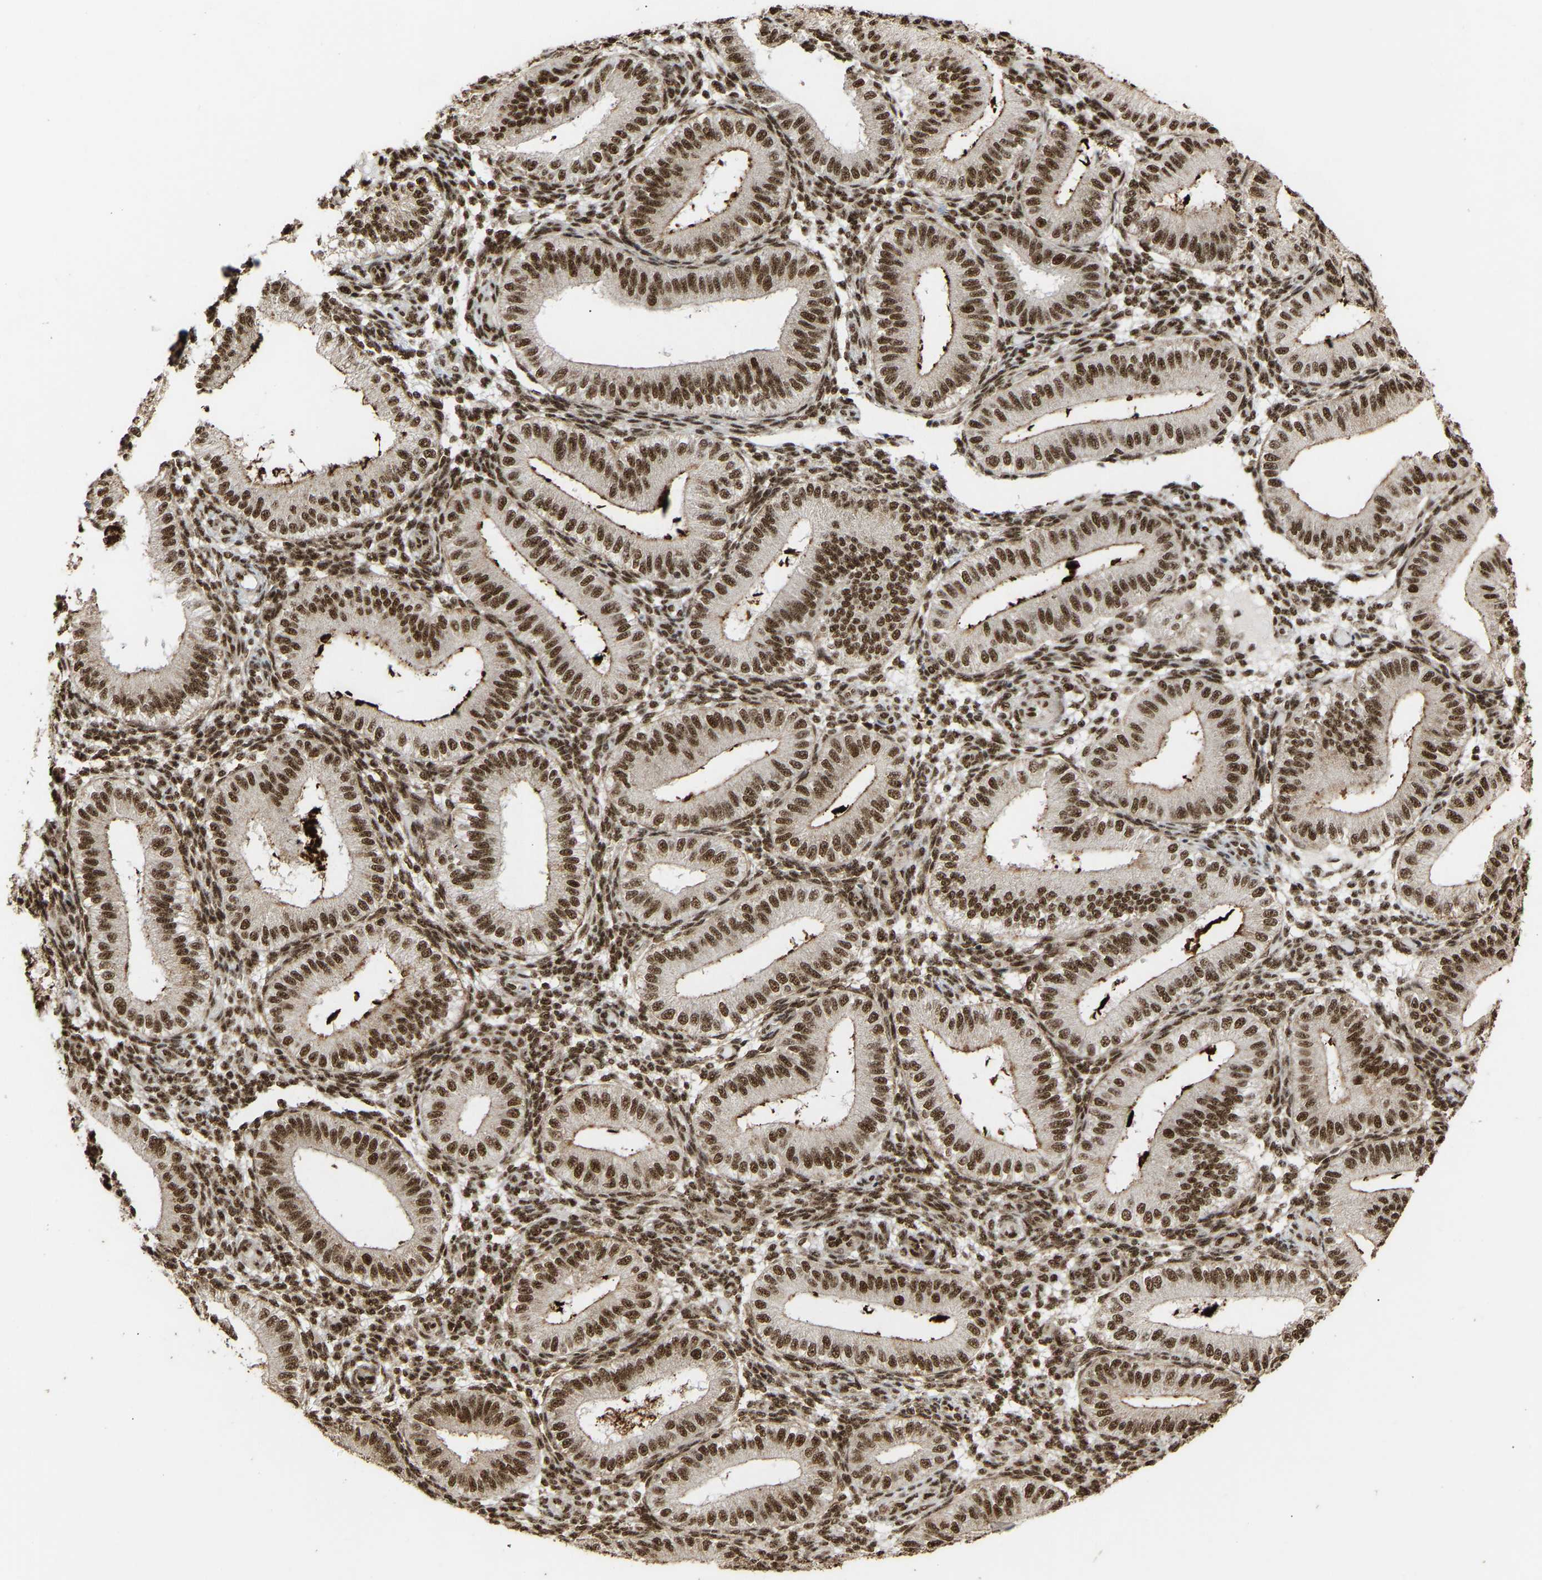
{"staining": {"intensity": "strong", "quantity": ">75%", "location": "nuclear"}, "tissue": "endometrium", "cell_type": "Cells in endometrial stroma", "image_type": "normal", "snomed": [{"axis": "morphology", "description": "Normal tissue, NOS"}, {"axis": "topography", "description": "Endometrium"}], "caption": "Normal endometrium displays strong nuclear staining in about >75% of cells in endometrial stroma.", "gene": "ALYREF", "patient": {"sex": "female", "age": 39}}